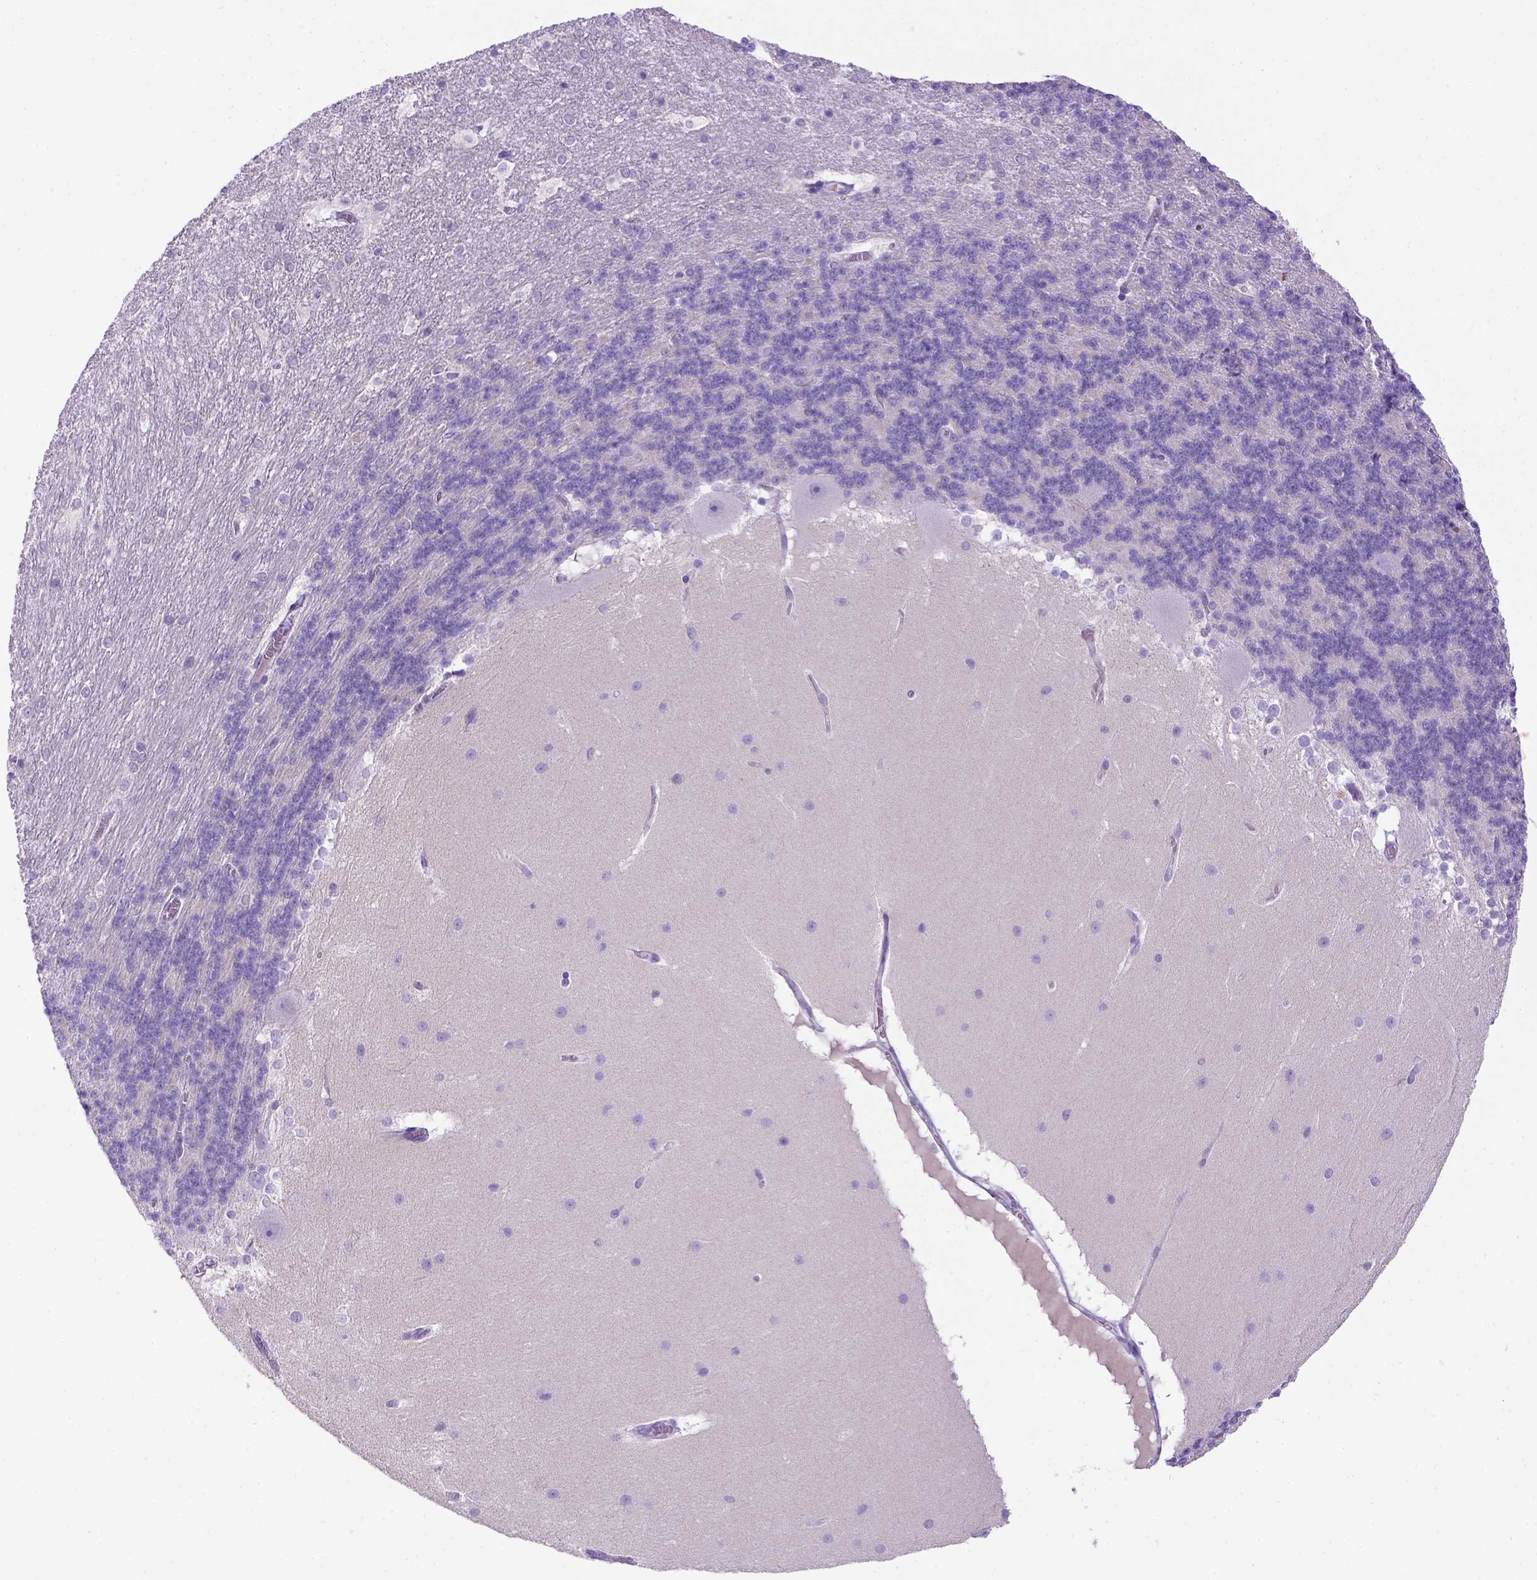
{"staining": {"intensity": "negative", "quantity": "none", "location": "none"}, "tissue": "cerebellum", "cell_type": "Cells in granular layer", "image_type": "normal", "snomed": [{"axis": "morphology", "description": "Normal tissue, NOS"}, {"axis": "topography", "description": "Cerebellum"}], "caption": "Immunohistochemistry (IHC) histopathology image of benign cerebellum: human cerebellum stained with DAB shows no significant protein expression in cells in granular layer.", "gene": "SIRPD", "patient": {"sex": "female", "age": 19}}